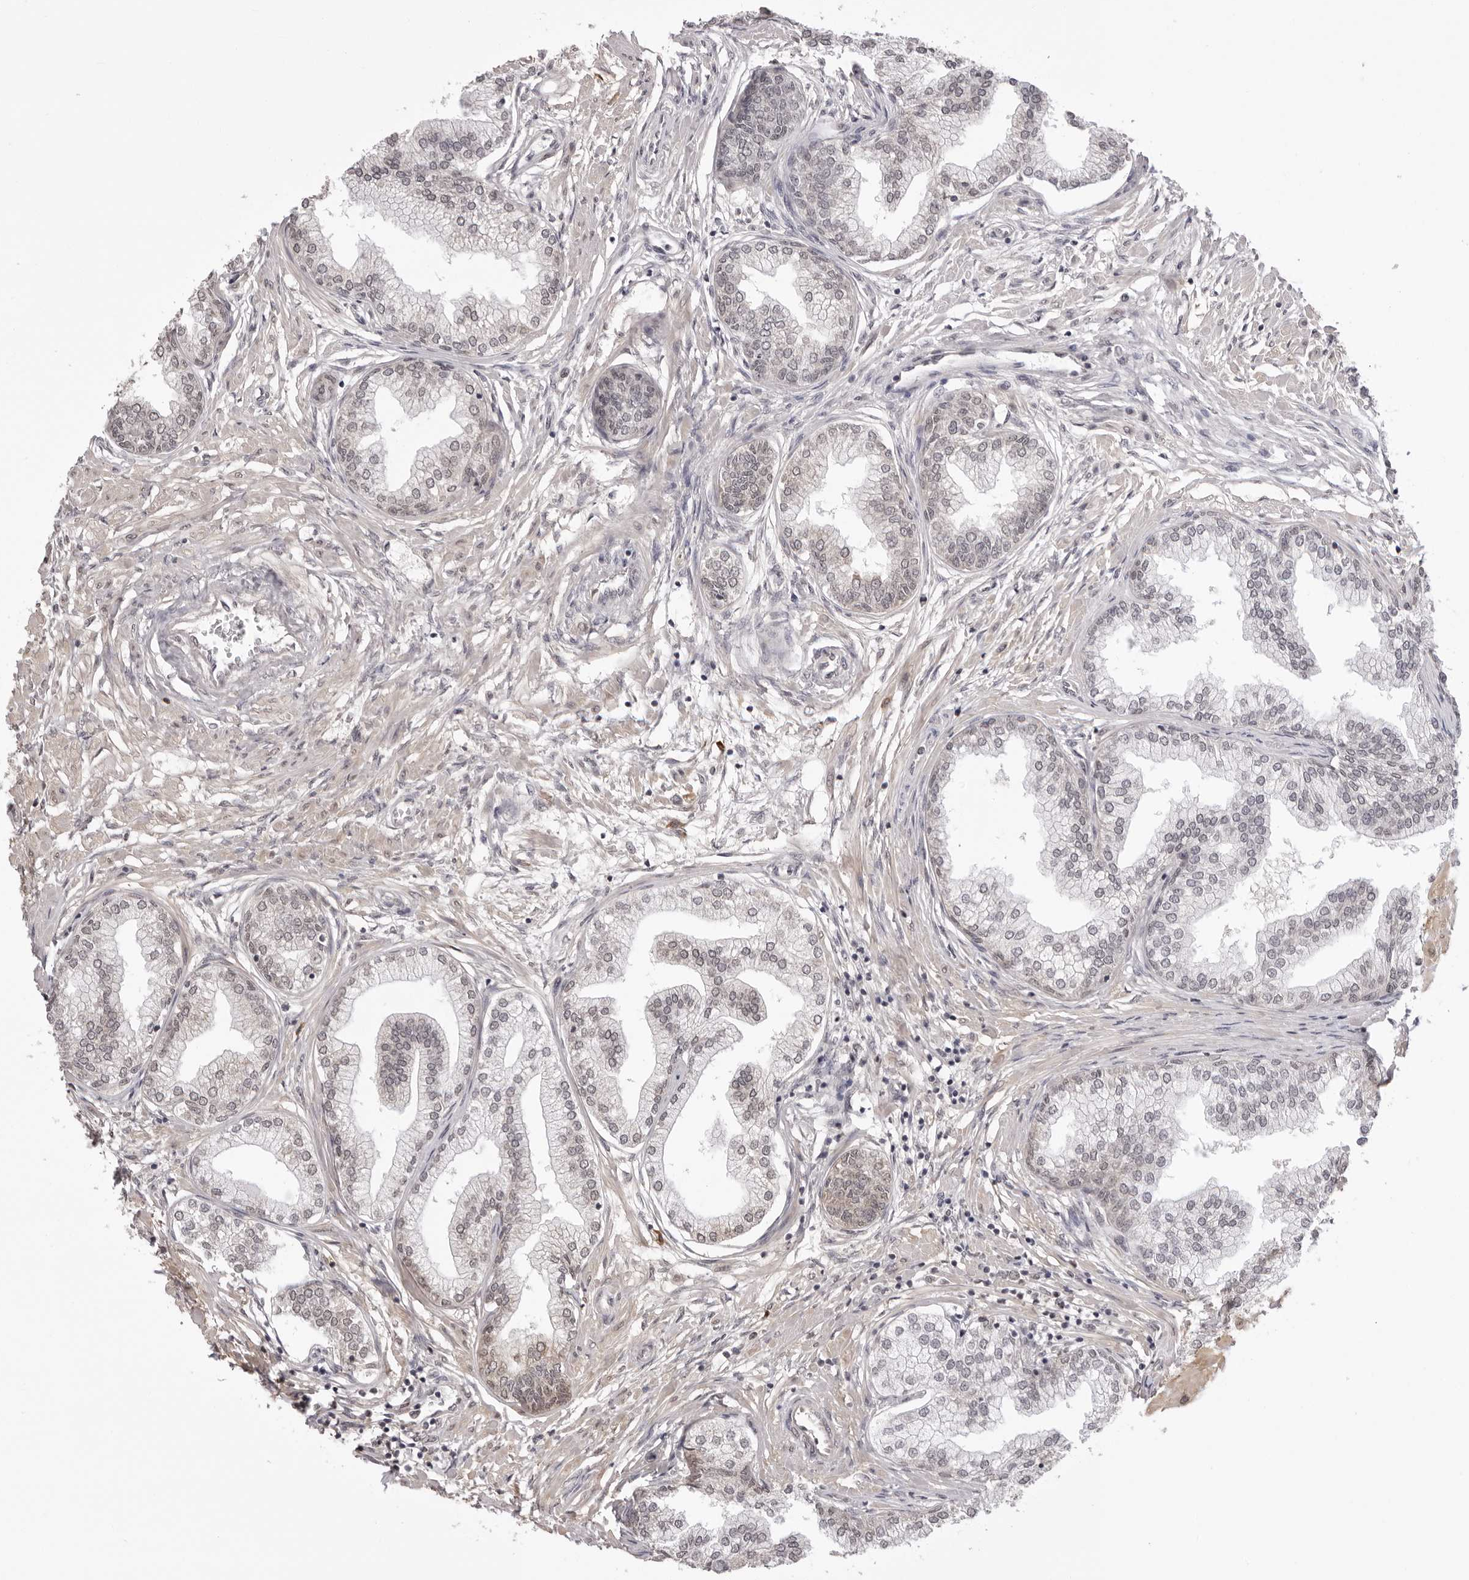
{"staining": {"intensity": "weak", "quantity": "25%-75%", "location": "cytoplasmic/membranous,nuclear"}, "tissue": "prostate", "cell_type": "Glandular cells", "image_type": "normal", "snomed": [{"axis": "morphology", "description": "Normal tissue, NOS"}, {"axis": "morphology", "description": "Urothelial carcinoma, Low grade"}, {"axis": "topography", "description": "Urinary bladder"}, {"axis": "topography", "description": "Prostate"}], "caption": "Immunohistochemical staining of unremarkable human prostate exhibits weak cytoplasmic/membranous,nuclear protein staining in about 25%-75% of glandular cells. (Brightfield microscopy of DAB IHC at high magnification).", "gene": "ZC3H11A", "patient": {"sex": "male", "age": 60}}